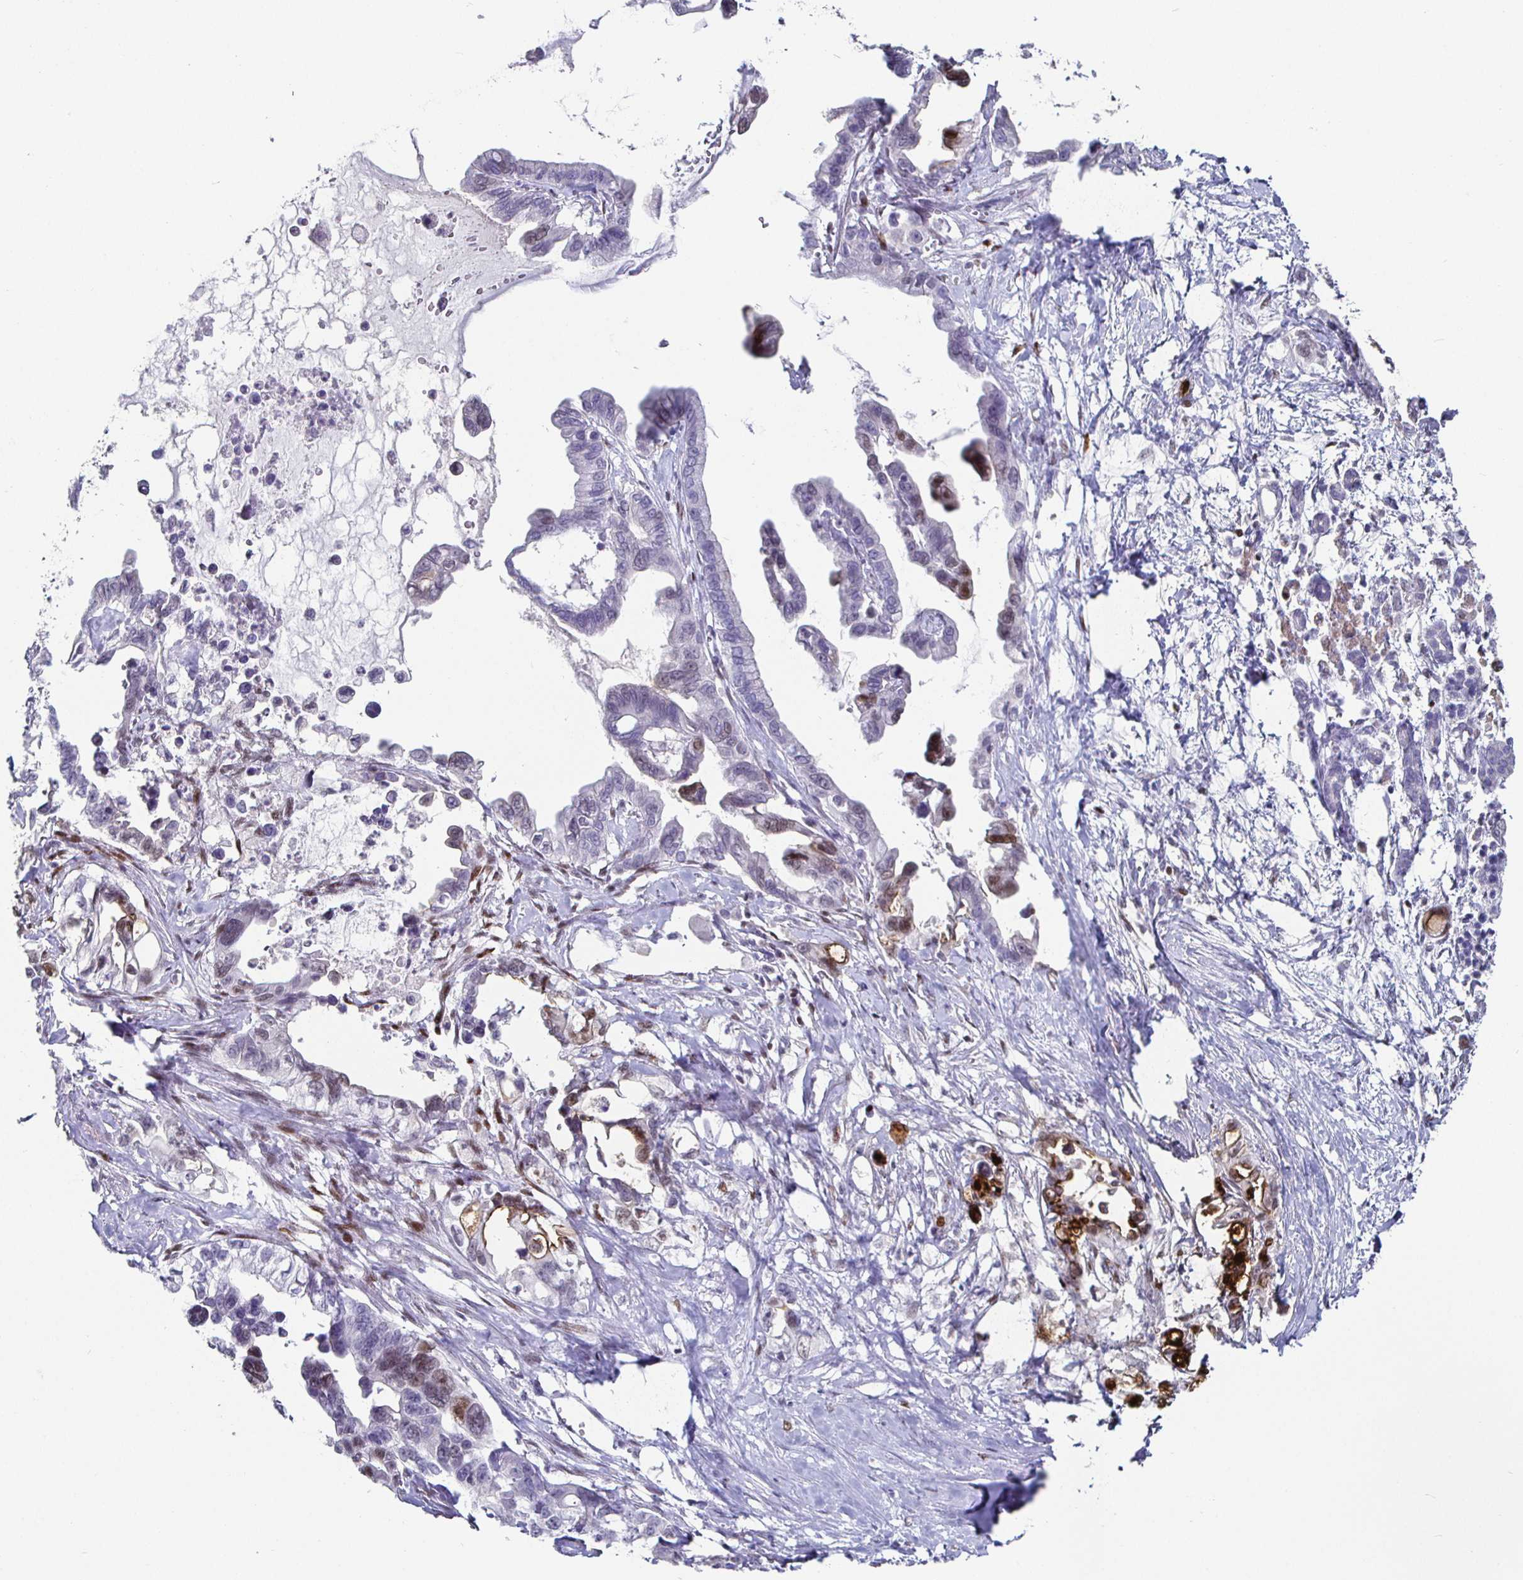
{"staining": {"intensity": "strong", "quantity": "<25%", "location": "cytoplasmic/membranous"}, "tissue": "pancreatic cancer", "cell_type": "Tumor cells", "image_type": "cancer", "snomed": [{"axis": "morphology", "description": "Adenocarcinoma, NOS"}, {"axis": "topography", "description": "Pancreas"}], "caption": "Human adenocarcinoma (pancreatic) stained with a protein marker exhibits strong staining in tumor cells.", "gene": "RUNX2", "patient": {"sex": "male", "age": 61}}